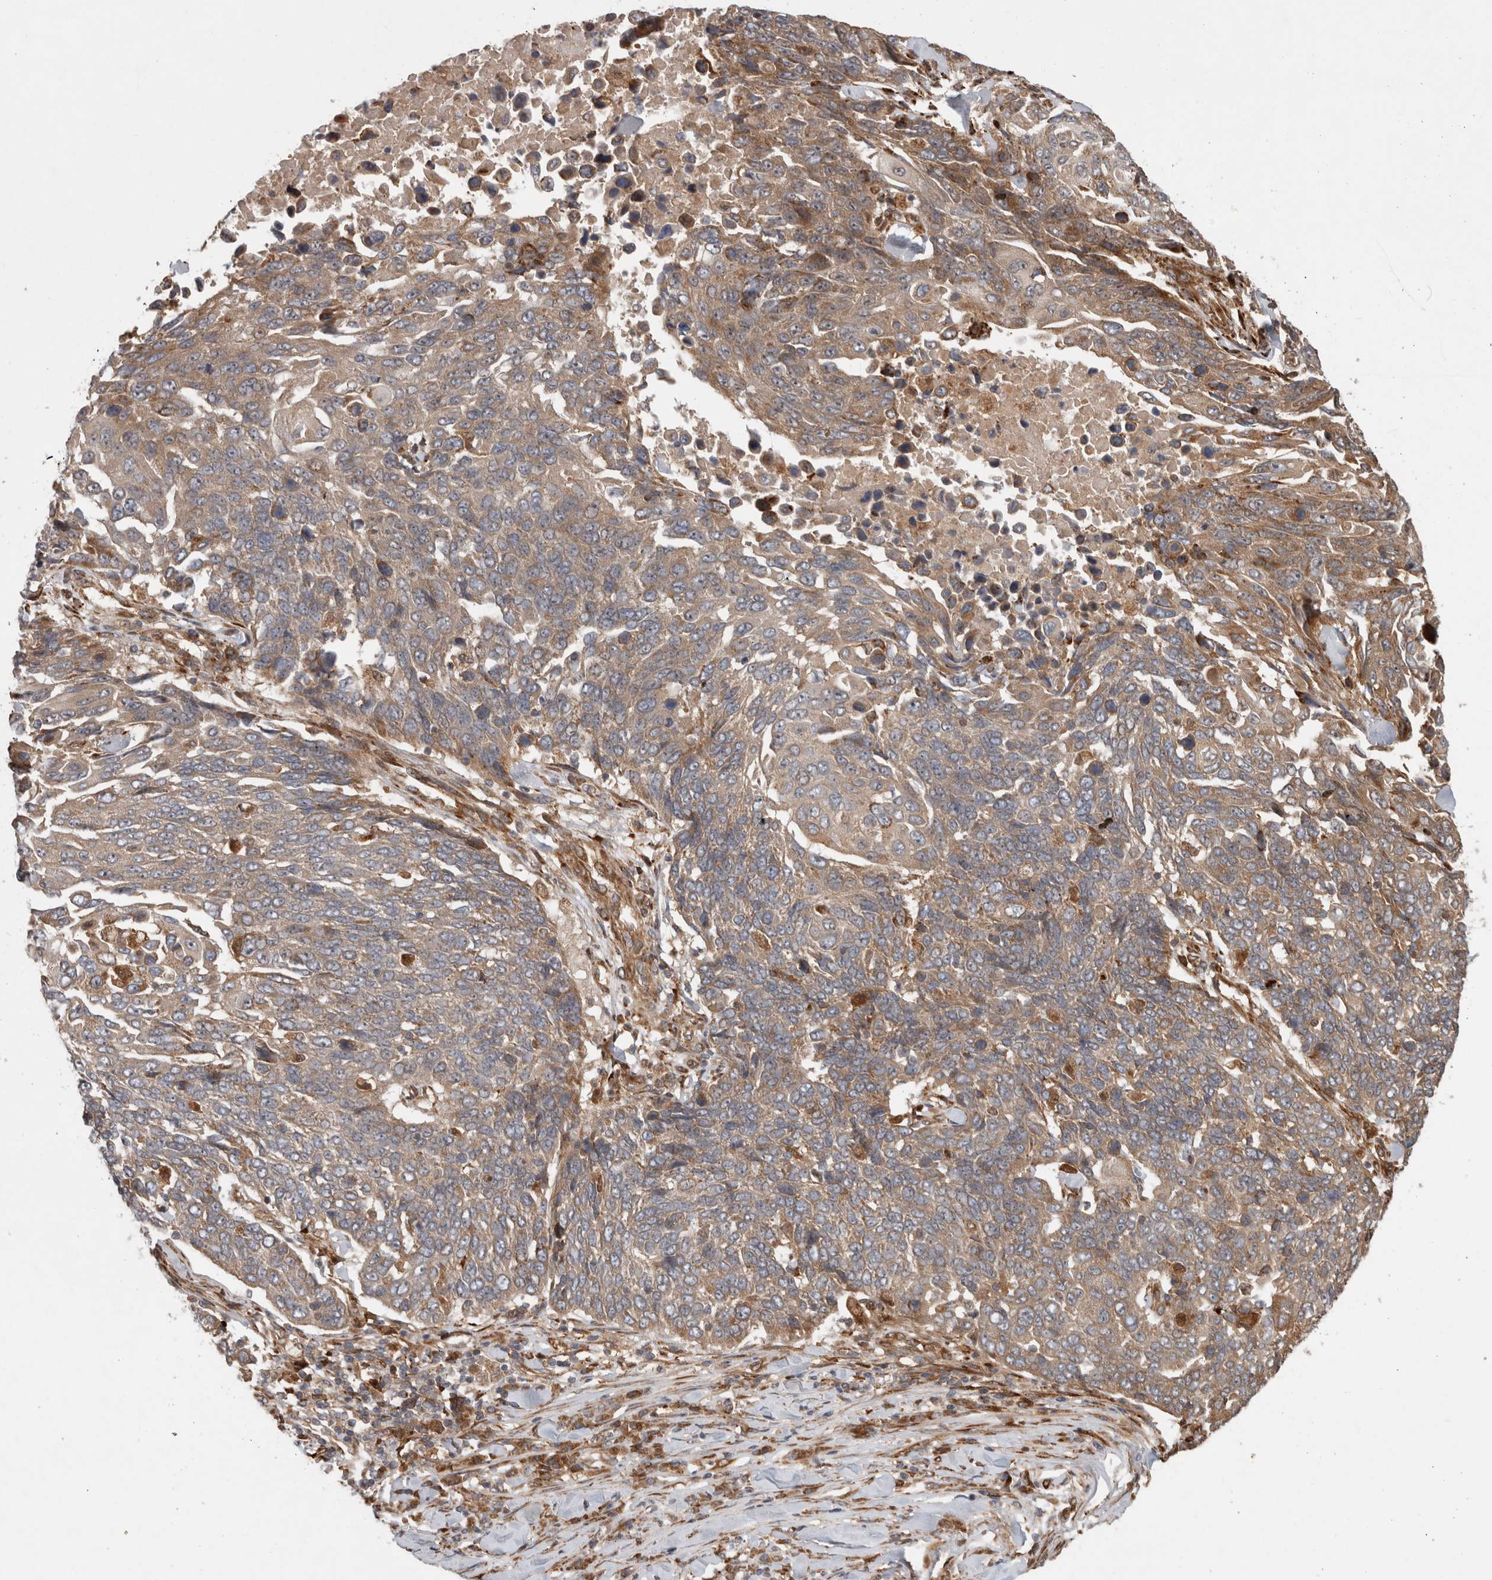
{"staining": {"intensity": "weak", "quantity": ">75%", "location": "cytoplasmic/membranous"}, "tissue": "lung cancer", "cell_type": "Tumor cells", "image_type": "cancer", "snomed": [{"axis": "morphology", "description": "Squamous cell carcinoma, NOS"}, {"axis": "topography", "description": "Lung"}], "caption": "Immunohistochemical staining of human lung cancer demonstrates low levels of weak cytoplasmic/membranous positivity in about >75% of tumor cells.", "gene": "TUBD1", "patient": {"sex": "male", "age": 66}}